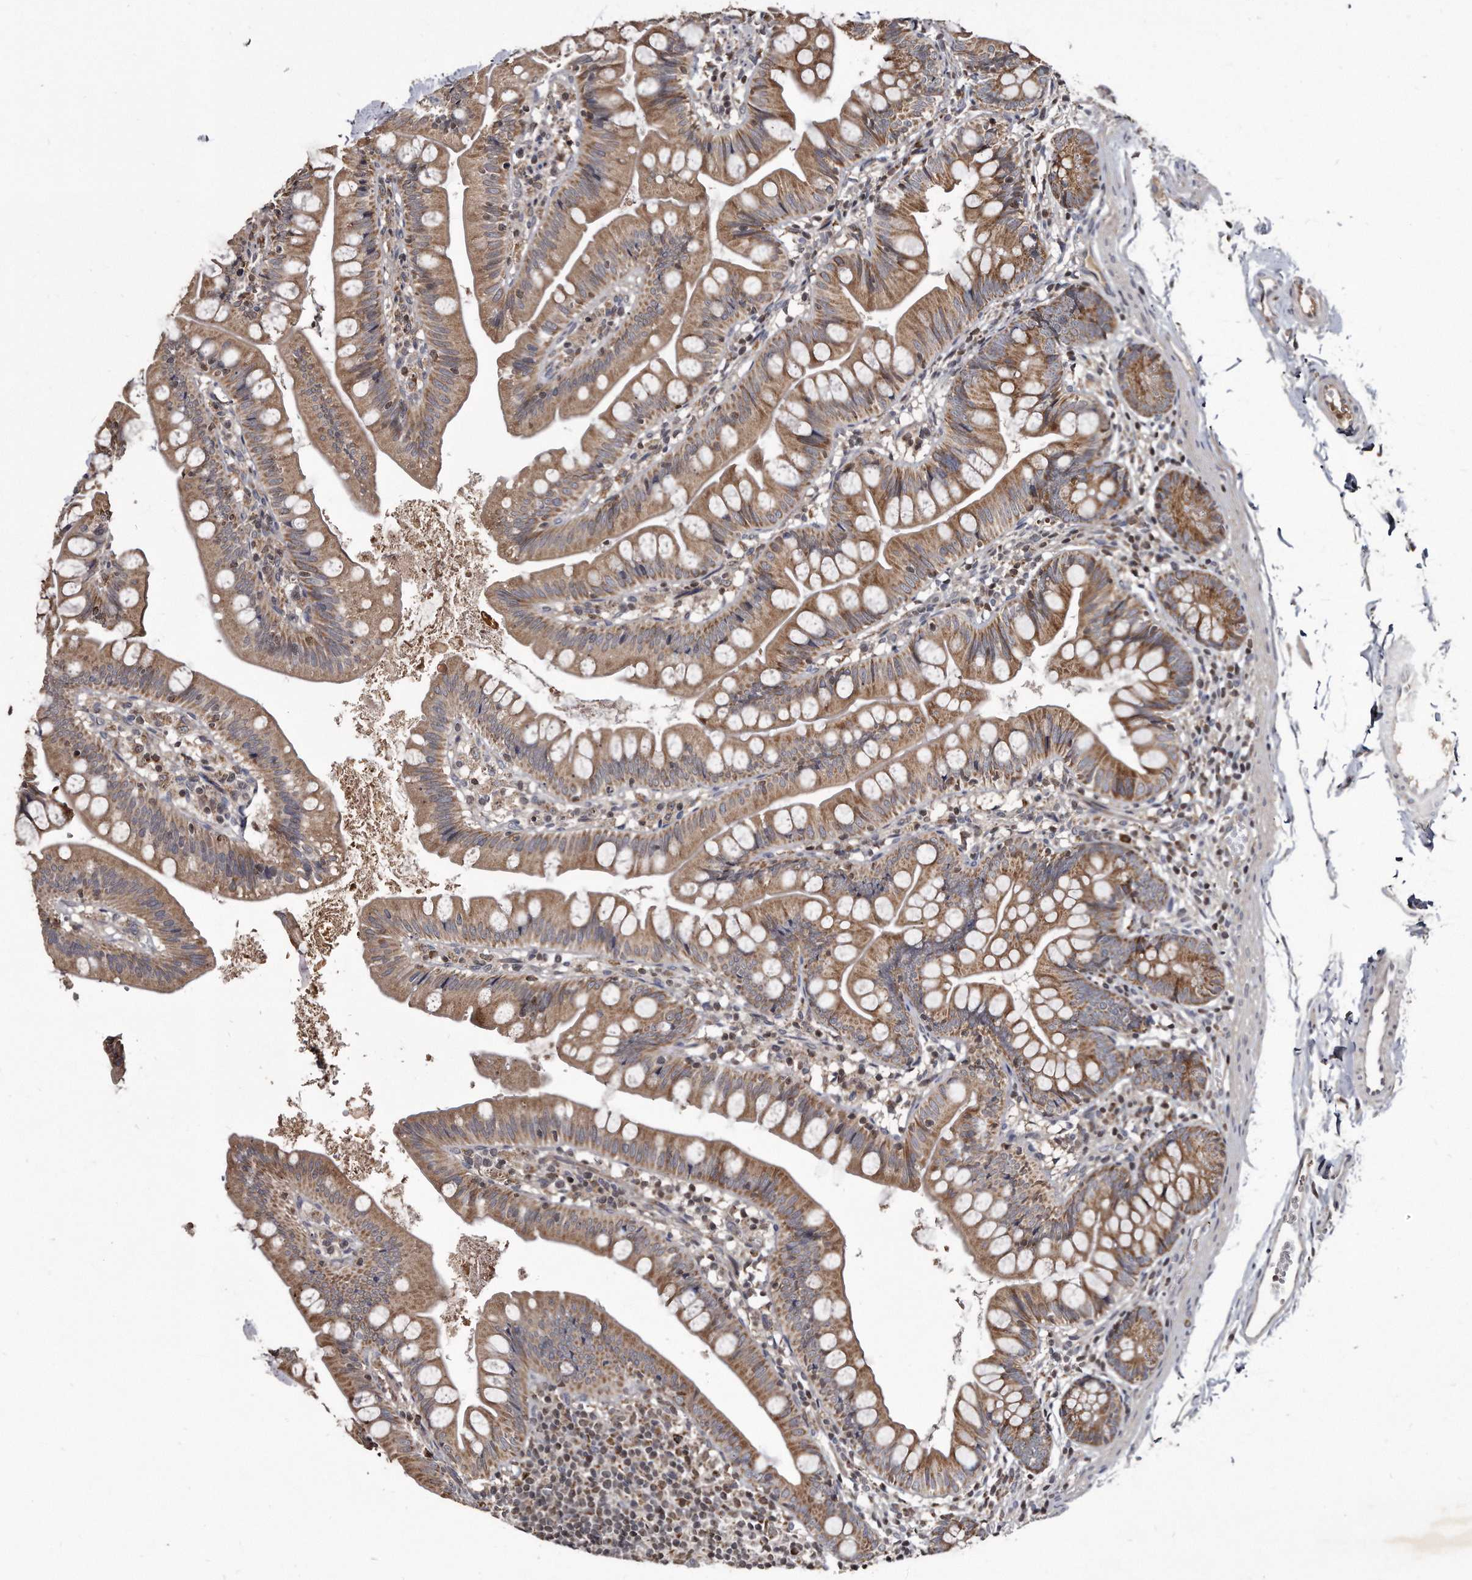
{"staining": {"intensity": "moderate", "quantity": ">75%", "location": "cytoplasmic/membranous"}, "tissue": "small intestine", "cell_type": "Glandular cells", "image_type": "normal", "snomed": [{"axis": "morphology", "description": "Normal tissue, NOS"}, {"axis": "topography", "description": "Small intestine"}], "caption": "Glandular cells reveal medium levels of moderate cytoplasmic/membranous staining in approximately >75% of cells in normal human small intestine.", "gene": "FAM136A", "patient": {"sex": "male", "age": 7}}